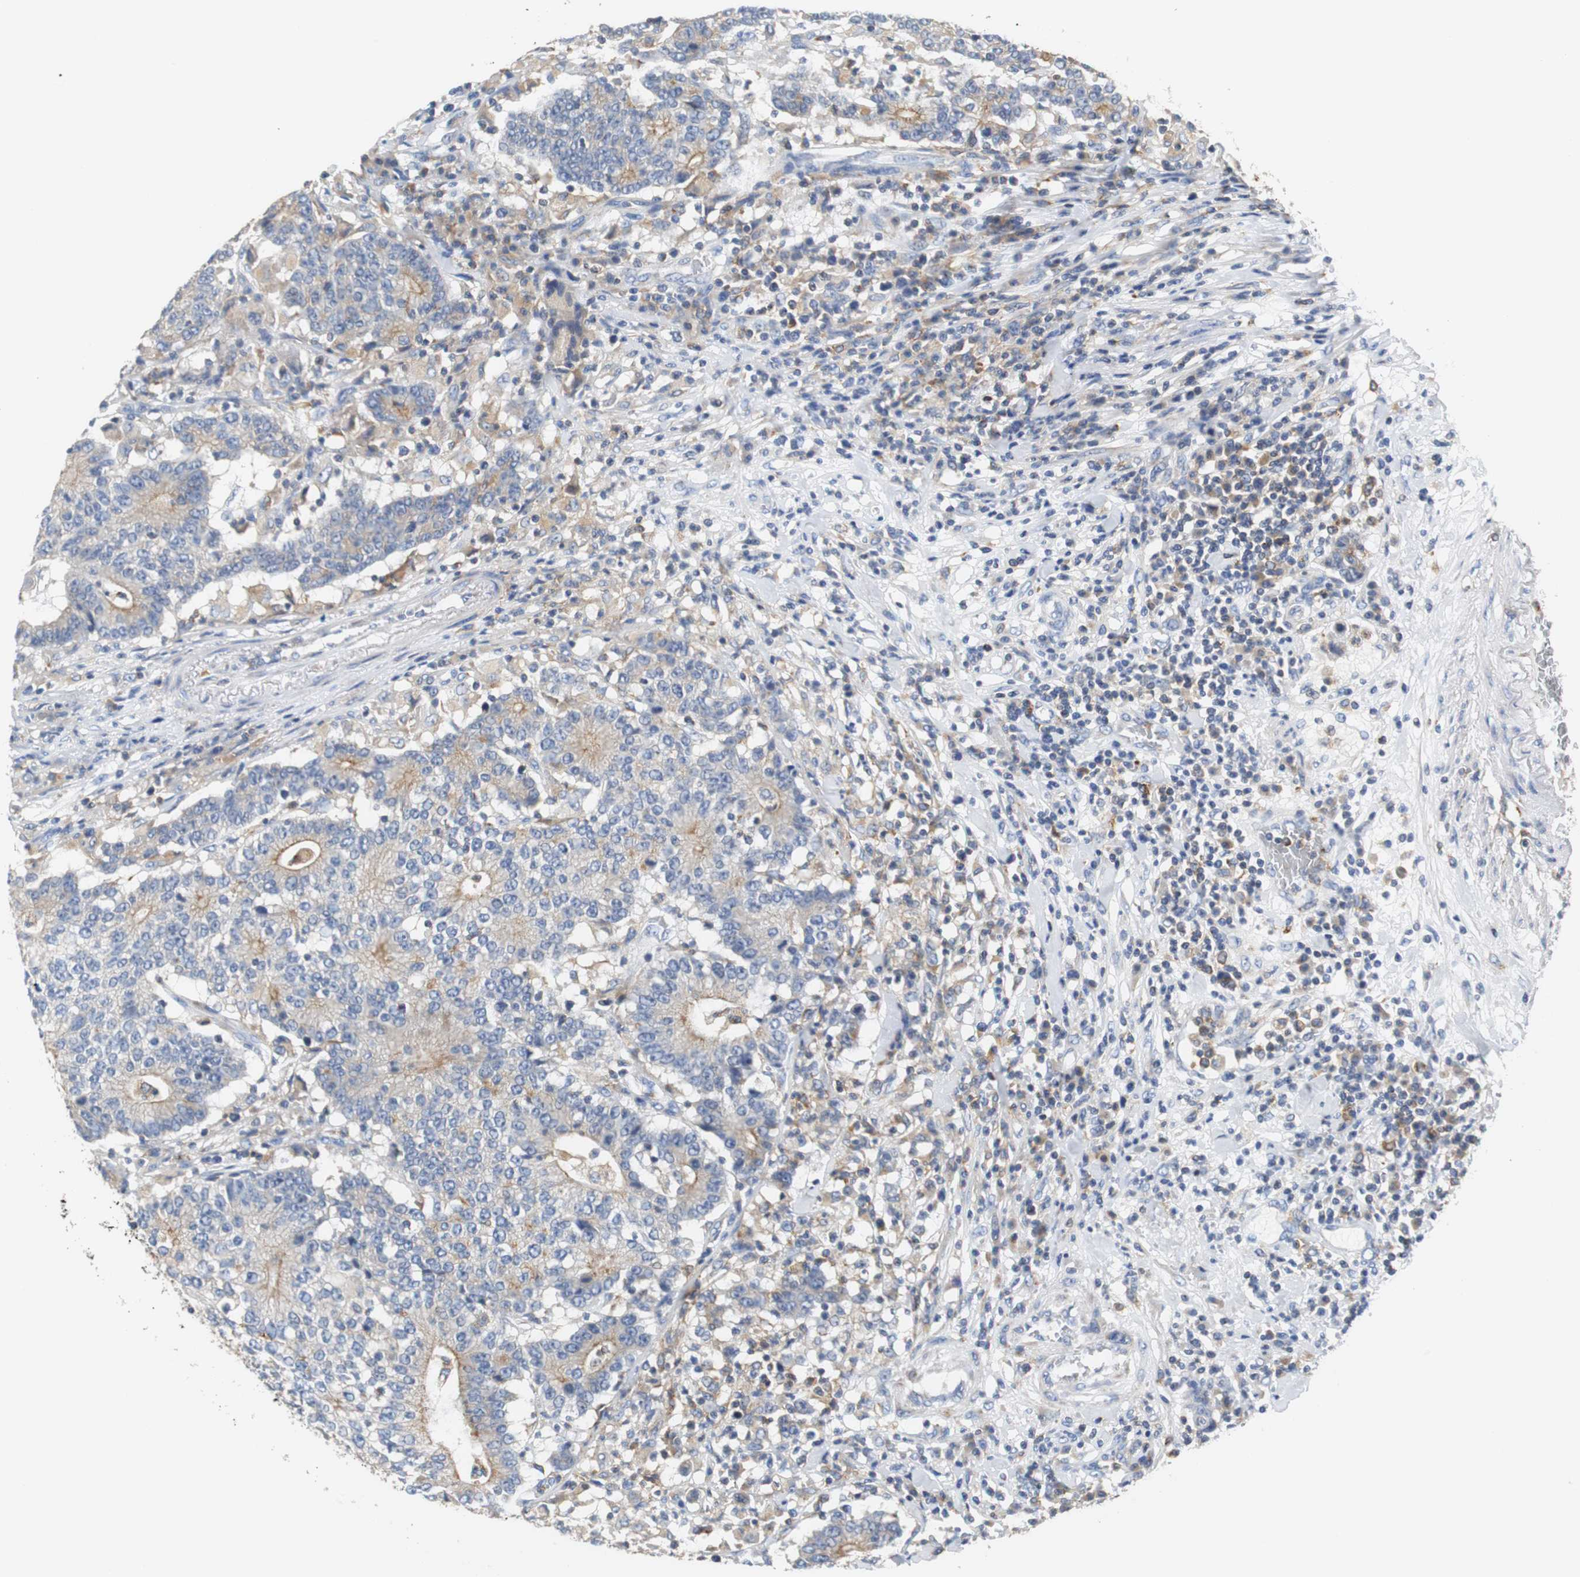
{"staining": {"intensity": "moderate", "quantity": ">75%", "location": "cytoplasmic/membranous"}, "tissue": "colorectal cancer", "cell_type": "Tumor cells", "image_type": "cancer", "snomed": [{"axis": "morphology", "description": "Normal tissue, NOS"}, {"axis": "morphology", "description": "Adenocarcinoma, NOS"}, {"axis": "topography", "description": "Colon"}], "caption": "Colorectal adenocarcinoma tissue displays moderate cytoplasmic/membranous expression in about >75% of tumor cells", "gene": "VAMP8", "patient": {"sex": "female", "age": 75}}